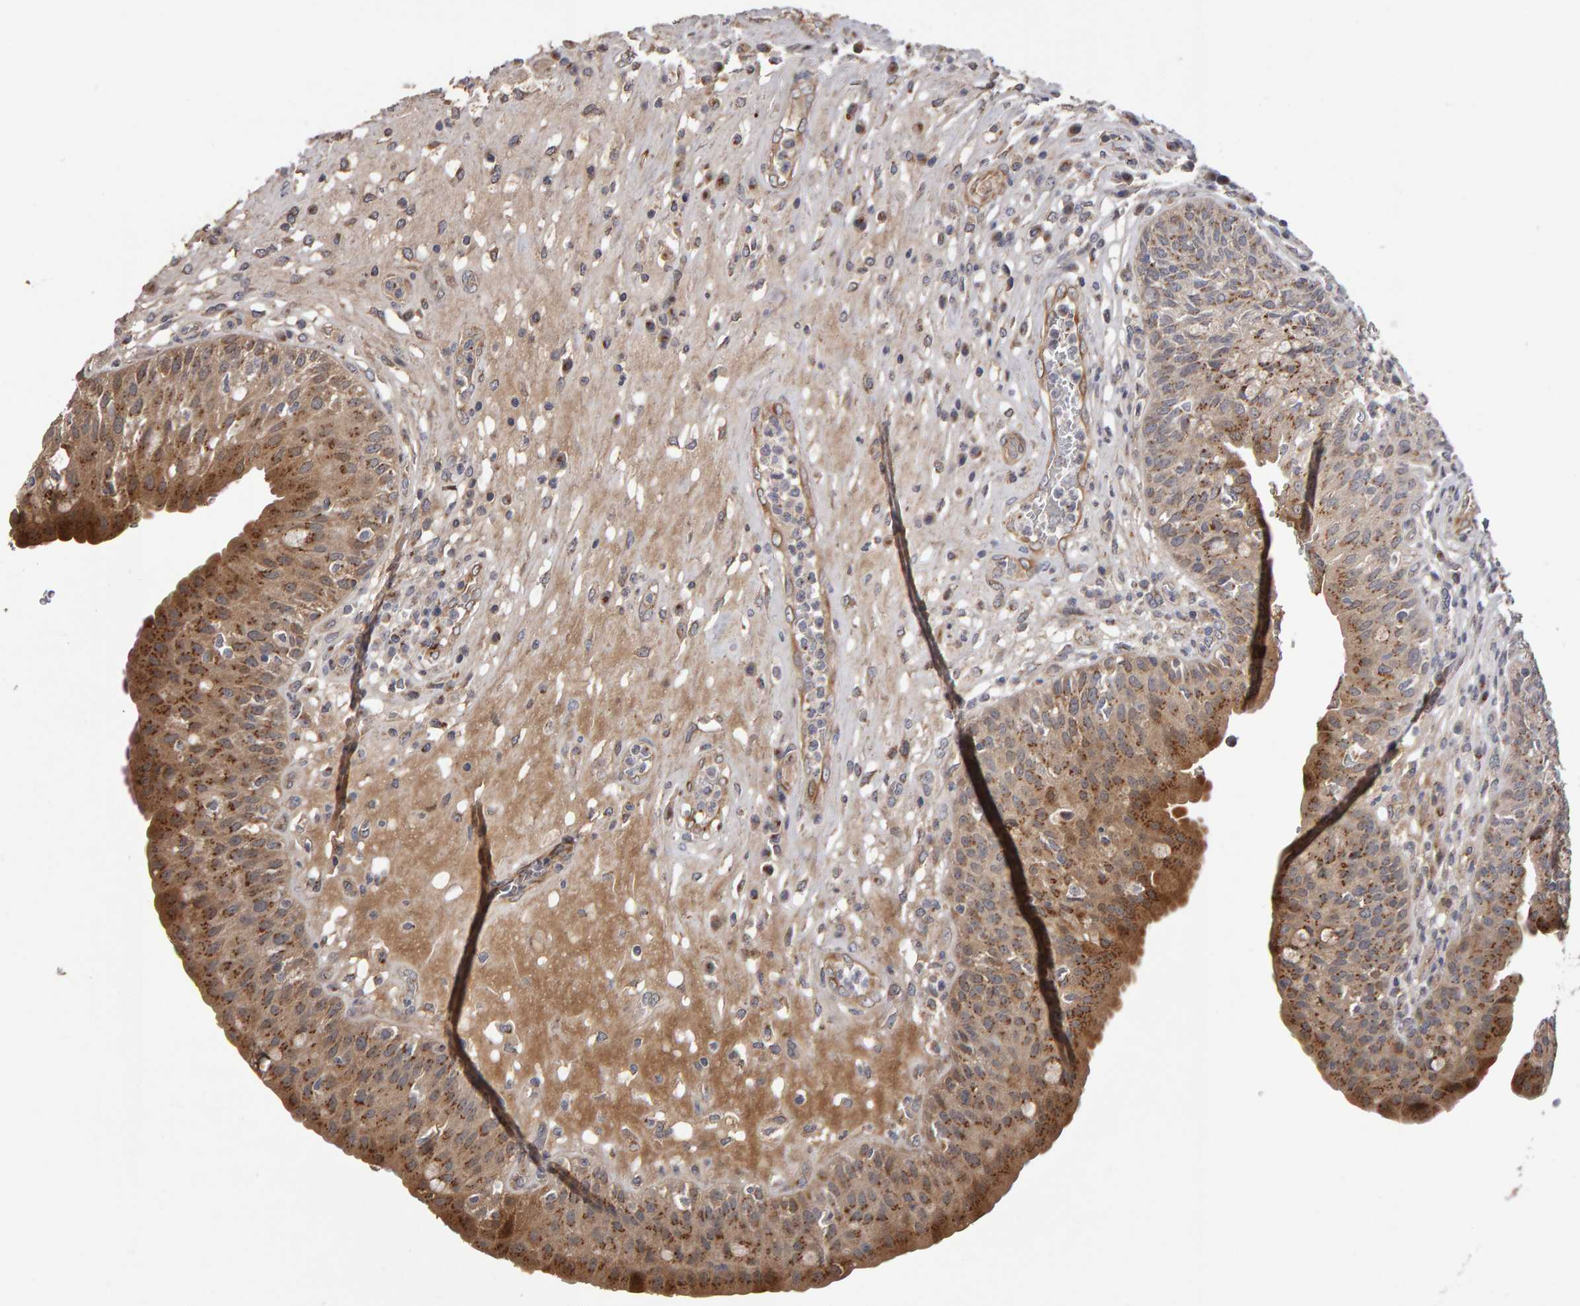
{"staining": {"intensity": "moderate", "quantity": ">75%", "location": "cytoplasmic/membranous"}, "tissue": "urinary bladder", "cell_type": "Urothelial cells", "image_type": "normal", "snomed": [{"axis": "morphology", "description": "Normal tissue, NOS"}, {"axis": "topography", "description": "Urinary bladder"}], "caption": "Urothelial cells demonstrate medium levels of moderate cytoplasmic/membranous positivity in approximately >75% of cells in unremarkable urinary bladder.", "gene": "CANT1", "patient": {"sex": "female", "age": 62}}